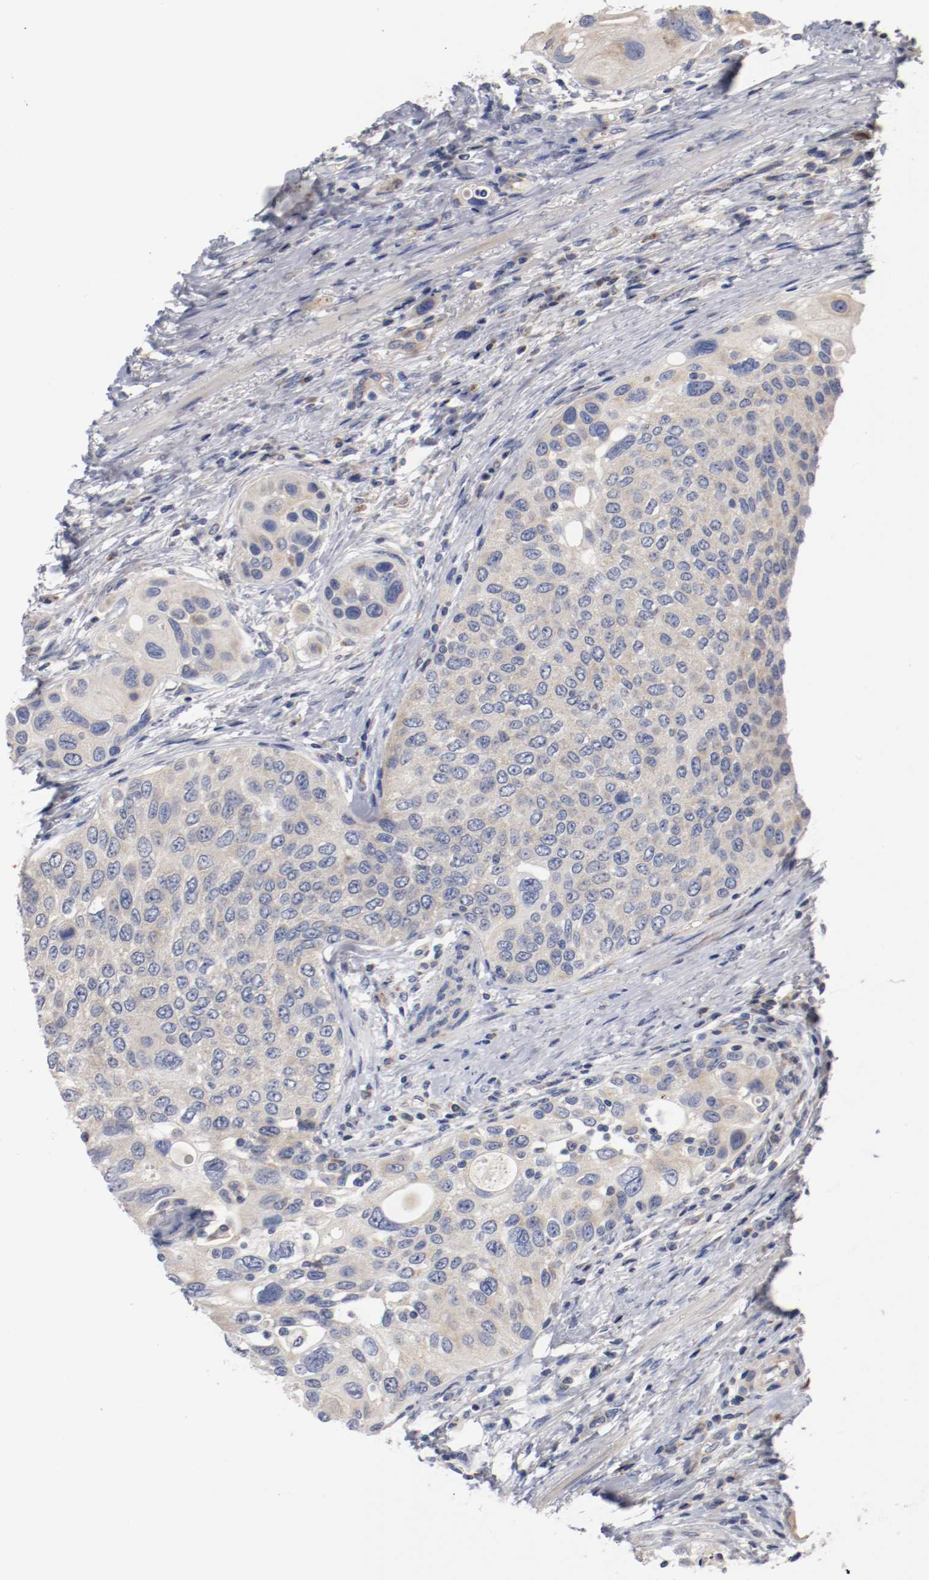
{"staining": {"intensity": "weak", "quantity": "<25%", "location": "cytoplasmic/membranous"}, "tissue": "urothelial cancer", "cell_type": "Tumor cells", "image_type": "cancer", "snomed": [{"axis": "morphology", "description": "Urothelial carcinoma, High grade"}, {"axis": "topography", "description": "Urinary bladder"}], "caption": "Immunohistochemistry image of high-grade urothelial carcinoma stained for a protein (brown), which shows no staining in tumor cells.", "gene": "PCSK6", "patient": {"sex": "female", "age": 56}}